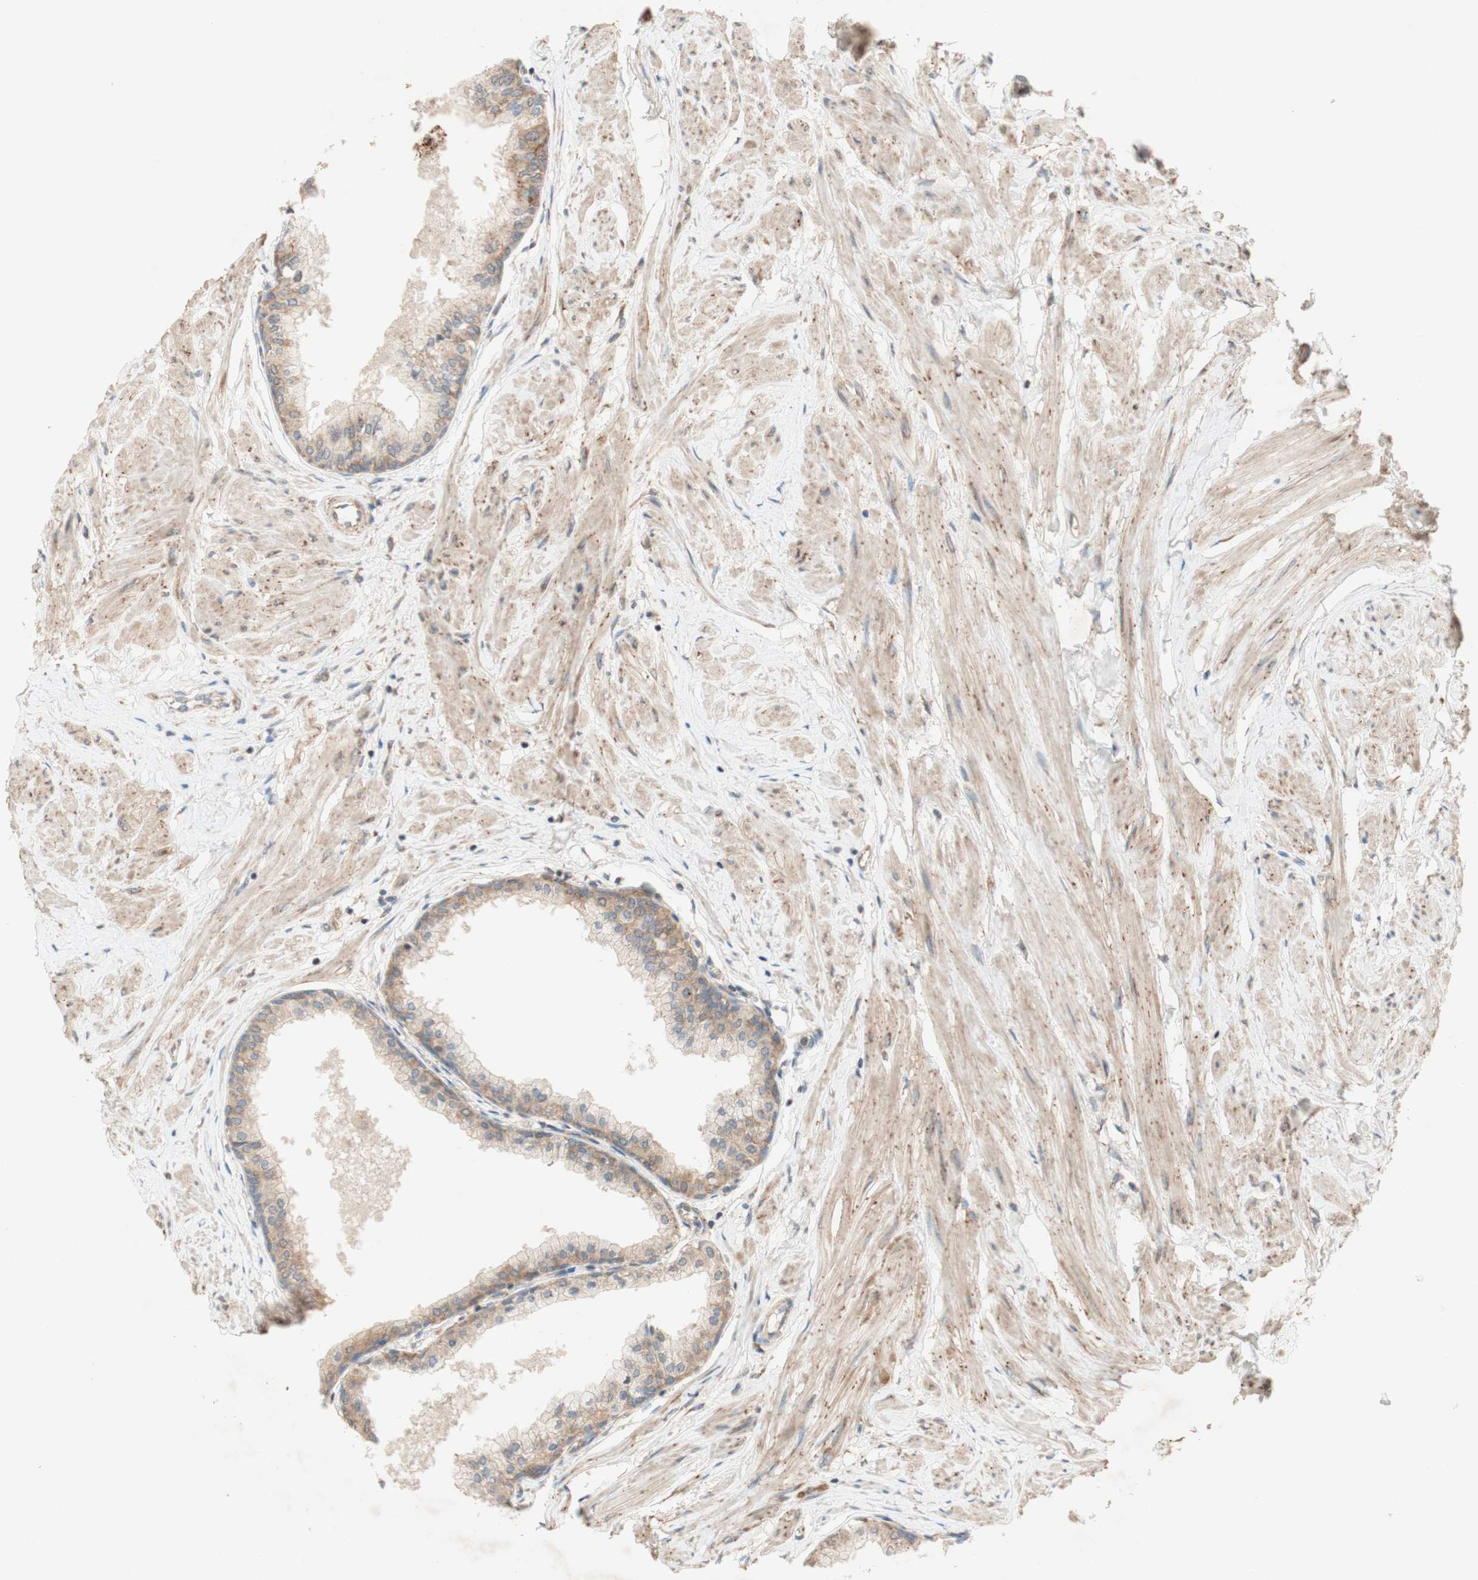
{"staining": {"intensity": "moderate", "quantity": ">75%", "location": "cytoplasmic/membranous"}, "tissue": "prostate", "cell_type": "Glandular cells", "image_type": "normal", "snomed": [{"axis": "morphology", "description": "Normal tissue, NOS"}, {"axis": "topography", "description": "Prostate"}, {"axis": "topography", "description": "Seminal veicle"}], "caption": "Benign prostate displays moderate cytoplasmic/membranous positivity in approximately >75% of glandular cells.", "gene": "SOCS2", "patient": {"sex": "male", "age": 60}}